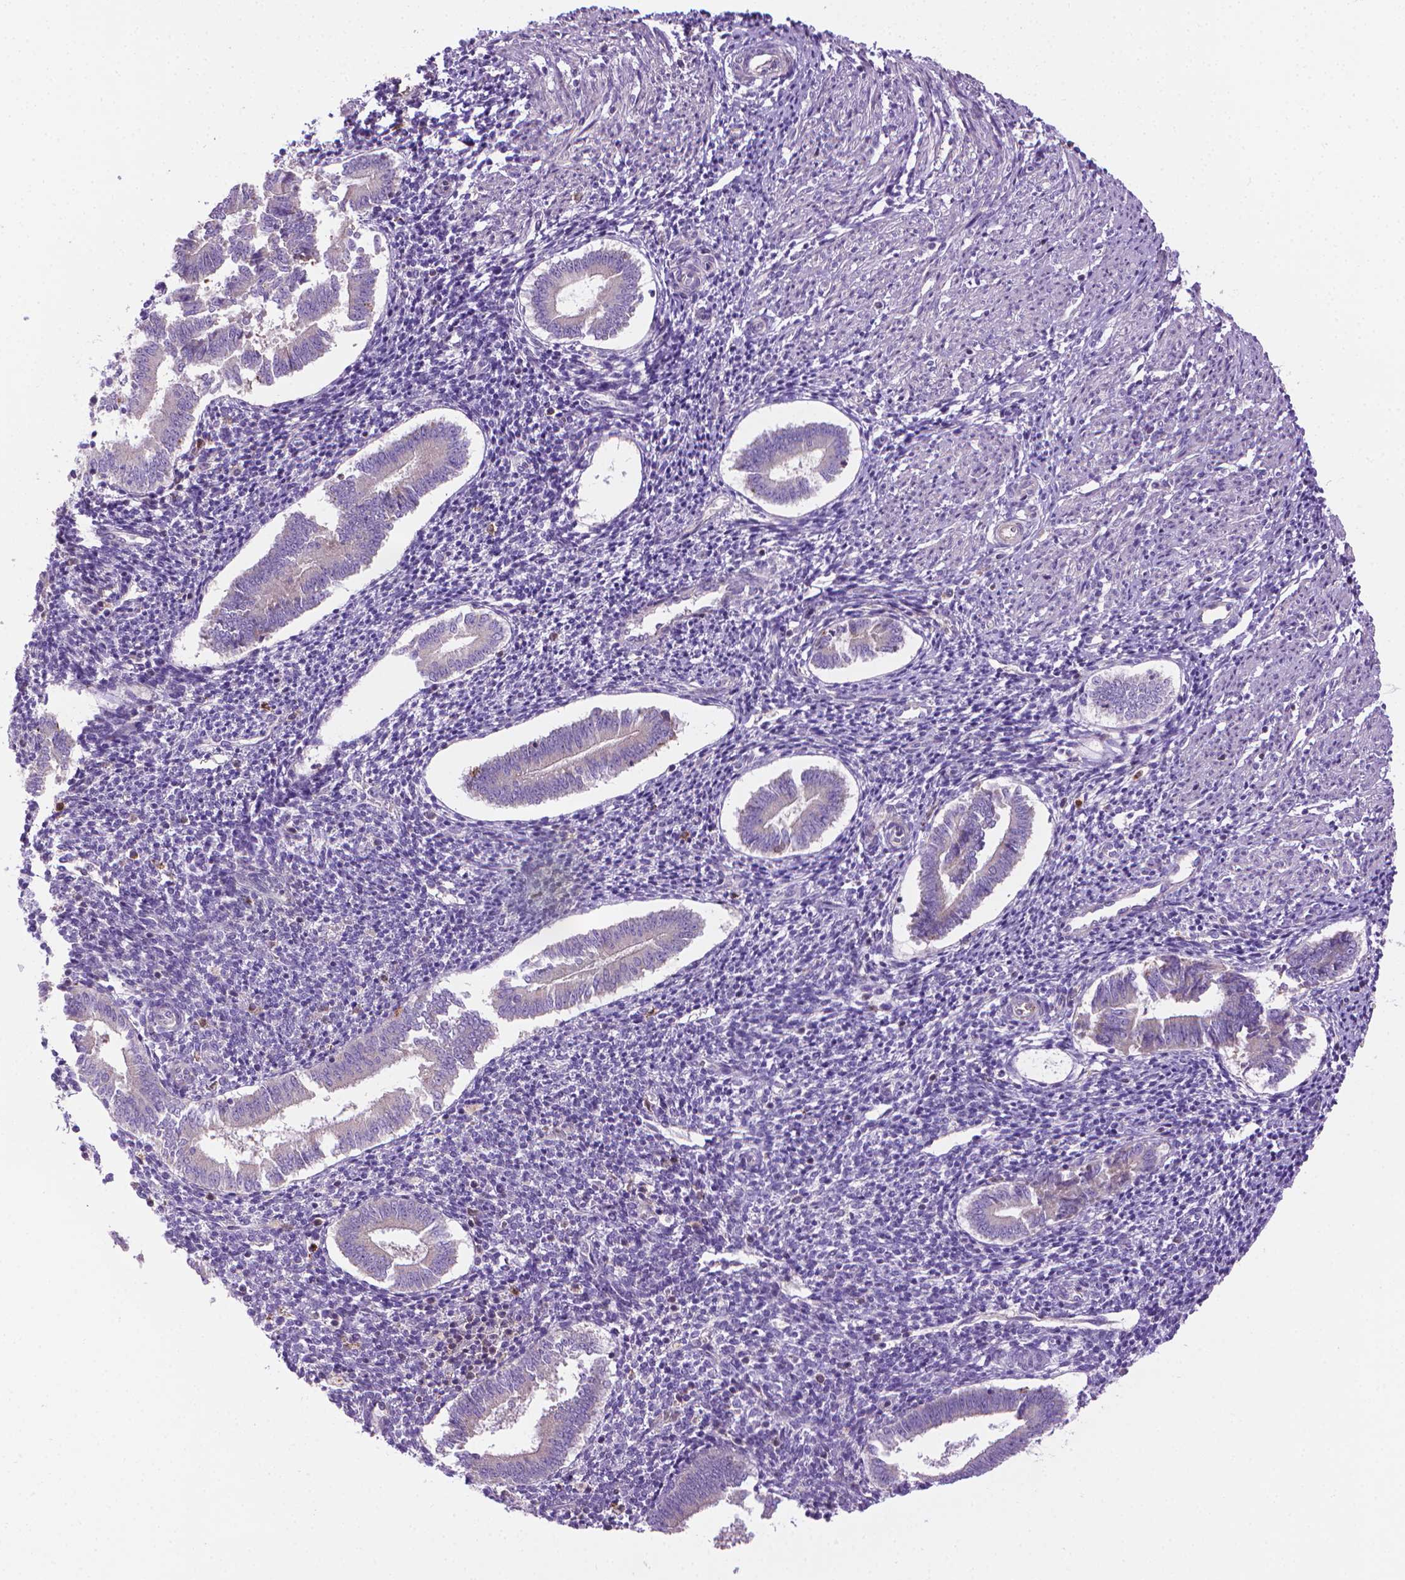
{"staining": {"intensity": "negative", "quantity": "none", "location": "none"}, "tissue": "endometrium", "cell_type": "Cells in endometrial stroma", "image_type": "normal", "snomed": [{"axis": "morphology", "description": "Normal tissue, NOS"}, {"axis": "topography", "description": "Endometrium"}], "caption": "DAB immunohistochemical staining of unremarkable human endometrium reveals no significant staining in cells in endometrial stroma. The staining was performed using DAB to visualize the protein expression in brown, while the nuclei were stained in blue with hematoxylin (Magnification: 20x).", "gene": "SLC51B", "patient": {"sex": "female", "age": 25}}